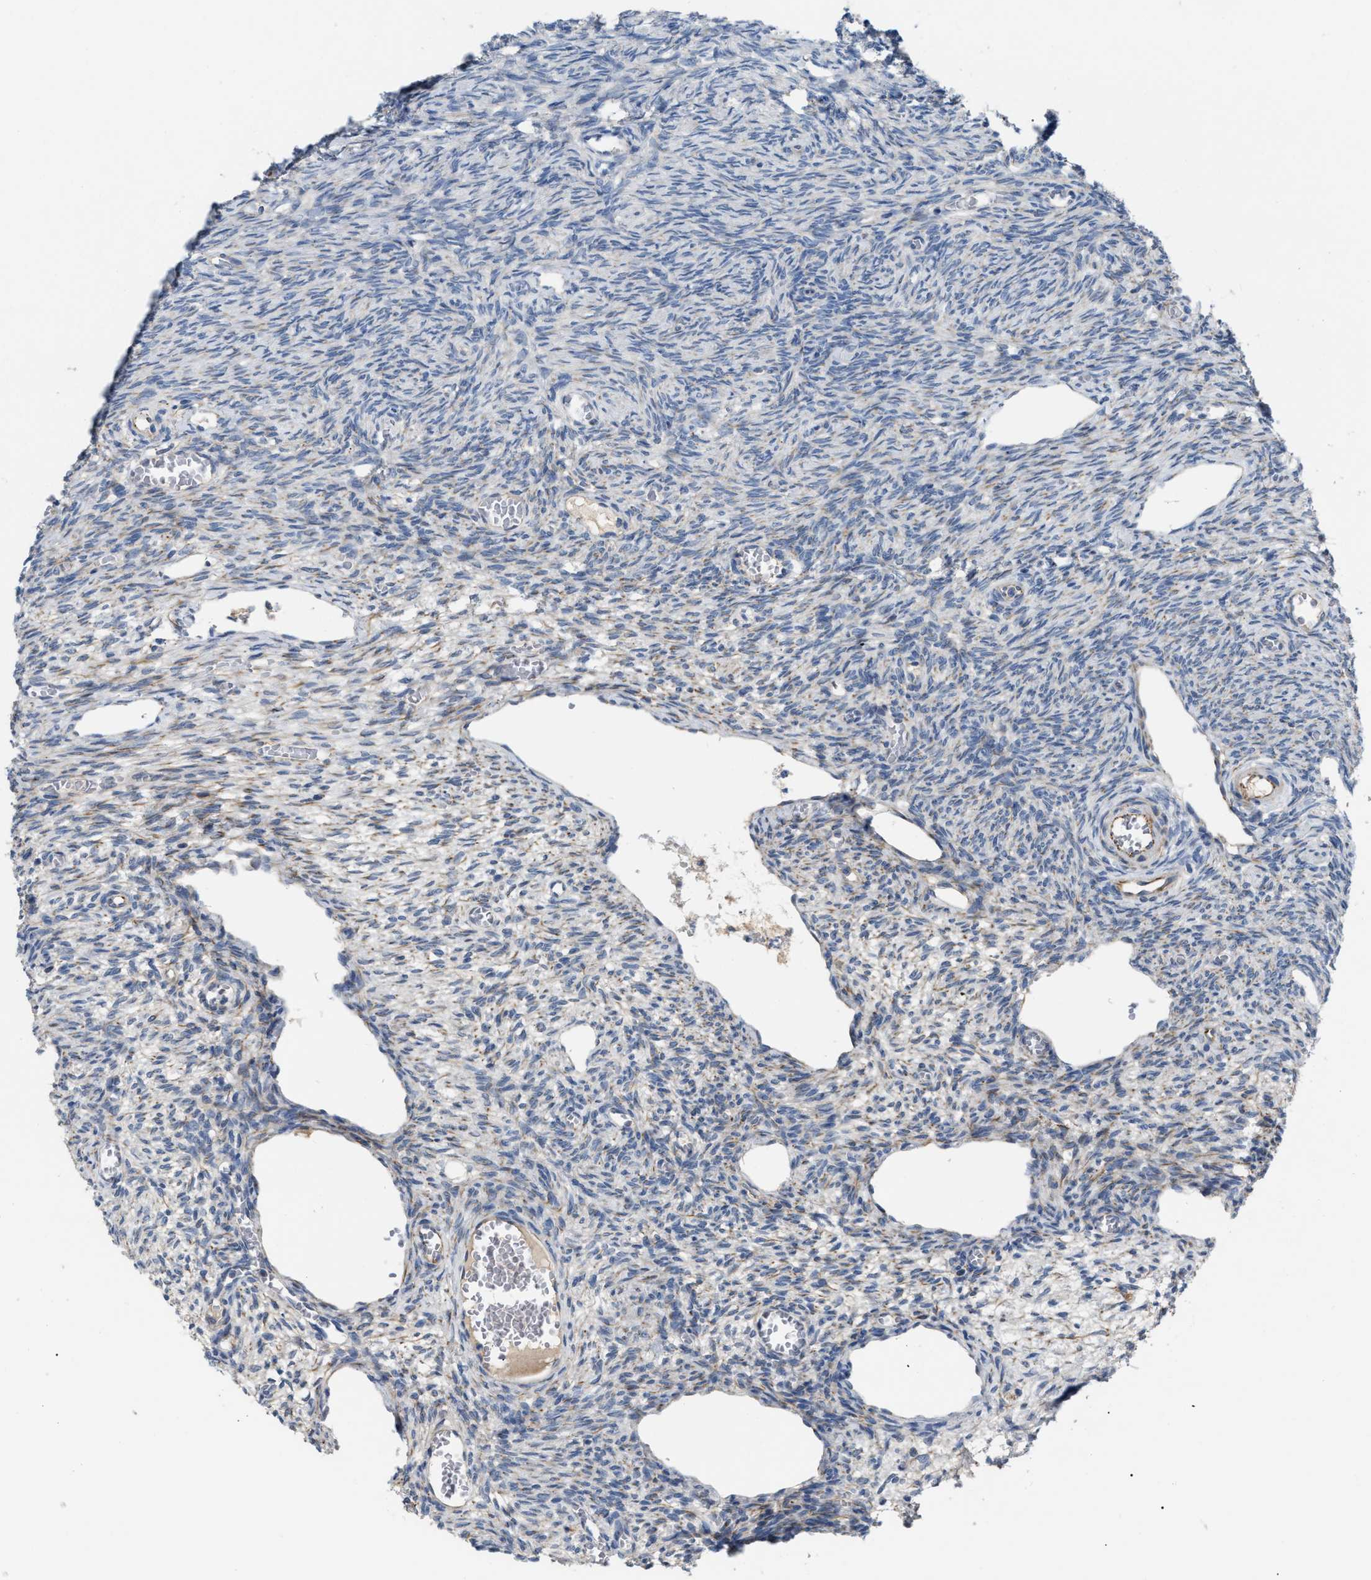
{"staining": {"intensity": "weak", "quantity": ">75%", "location": "cytoplasmic/membranous"}, "tissue": "ovary", "cell_type": "Ovarian stroma cells", "image_type": "normal", "snomed": [{"axis": "morphology", "description": "Normal tissue, NOS"}, {"axis": "topography", "description": "Ovary"}], "caption": "Immunohistochemical staining of normal human ovary exhibits low levels of weak cytoplasmic/membranous positivity in about >75% of ovarian stroma cells.", "gene": "DHX58", "patient": {"sex": "female", "age": 27}}